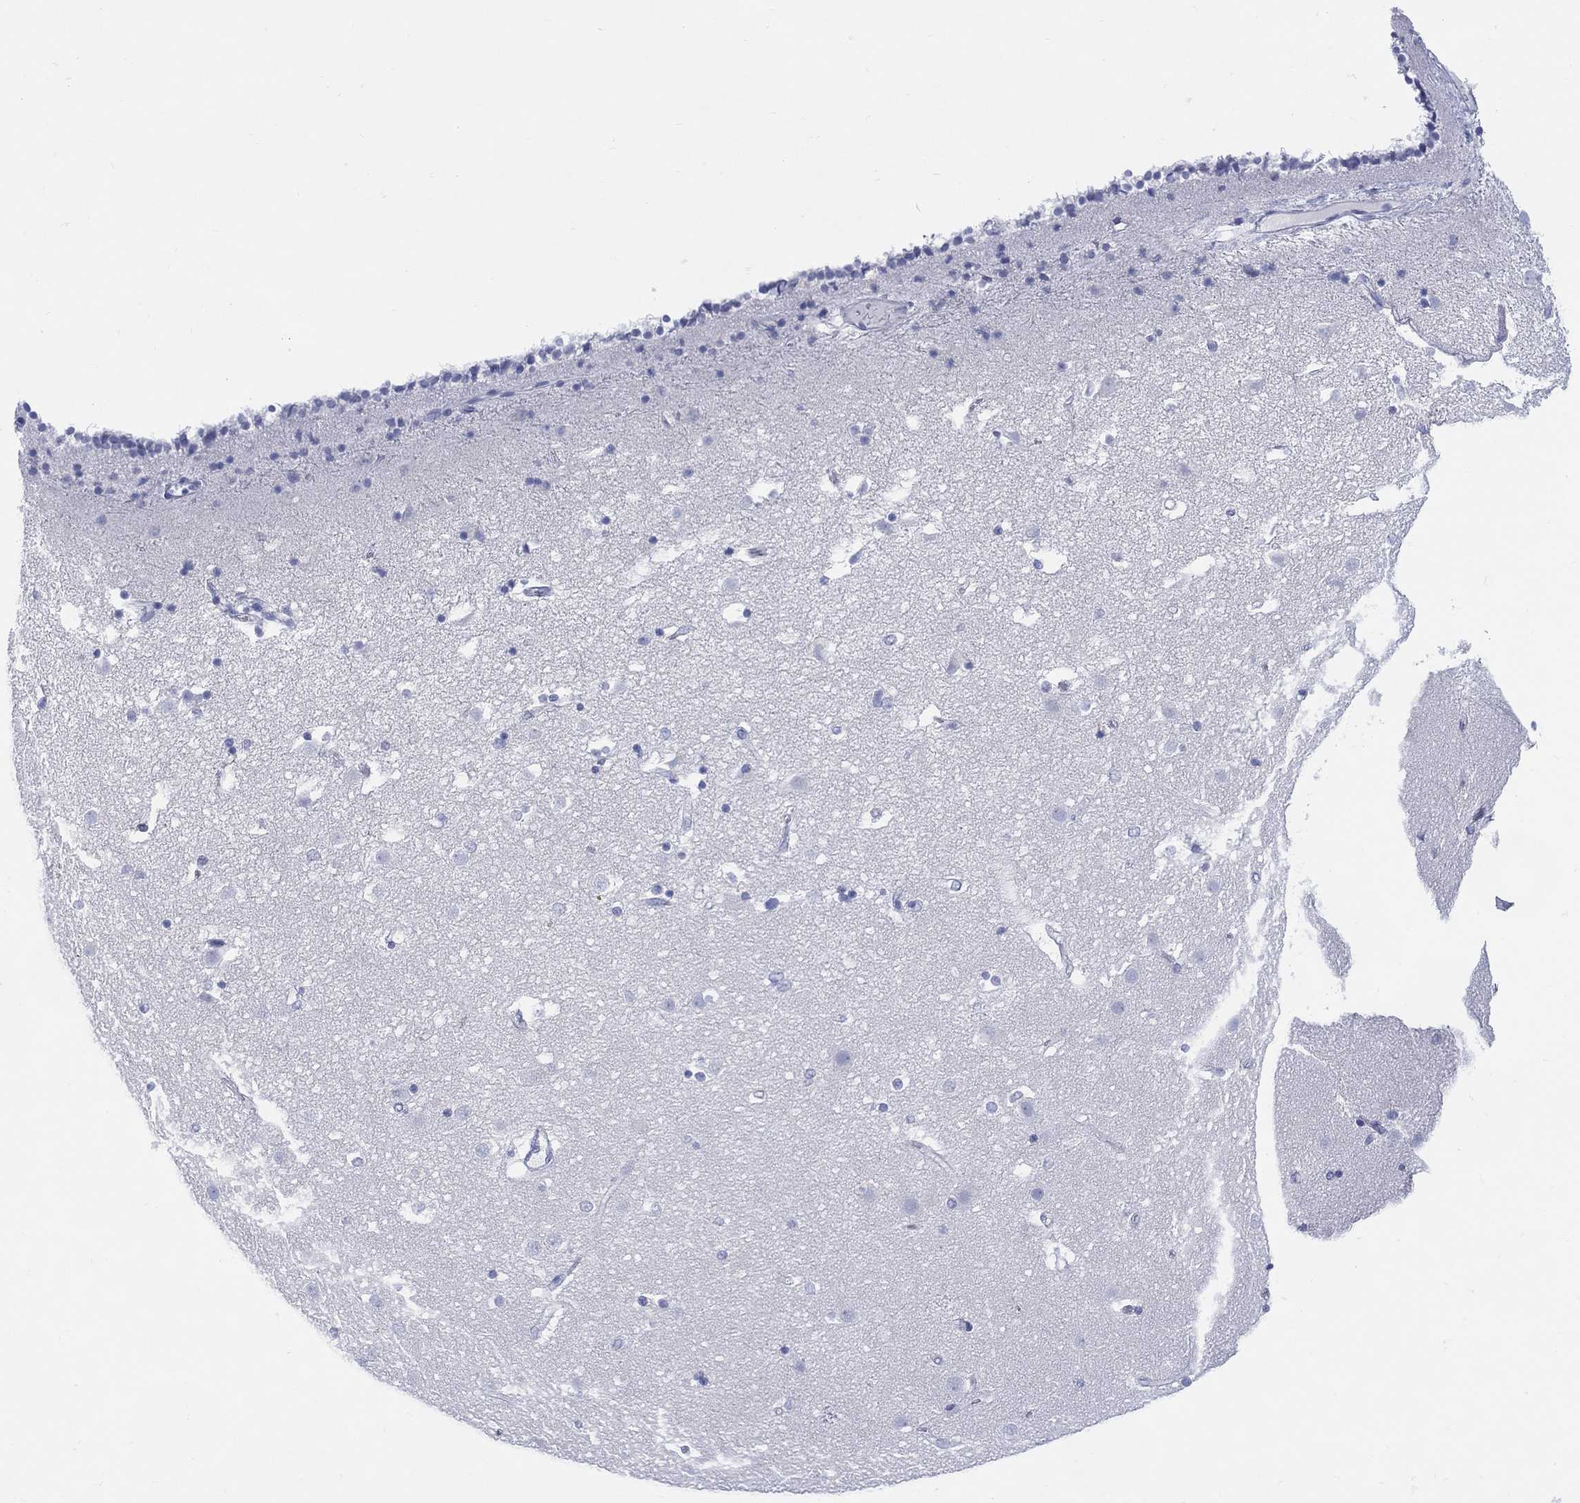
{"staining": {"intensity": "negative", "quantity": "none", "location": "none"}, "tissue": "caudate", "cell_type": "Glial cells", "image_type": "normal", "snomed": [{"axis": "morphology", "description": "Normal tissue, NOS"}, {"axis": "topography", "description": "Lateral ventricle wall"}], "caption": "High magnification brightfield microscopy of unremarkable caudate stained with DAB (brown) and counterstained with hematoxylin (blue): glial cells show no significant expression. Nuclei are stained in blue.", "gene": "ENSG00000285953", "patient": {"sex": "female", "age": 71}}